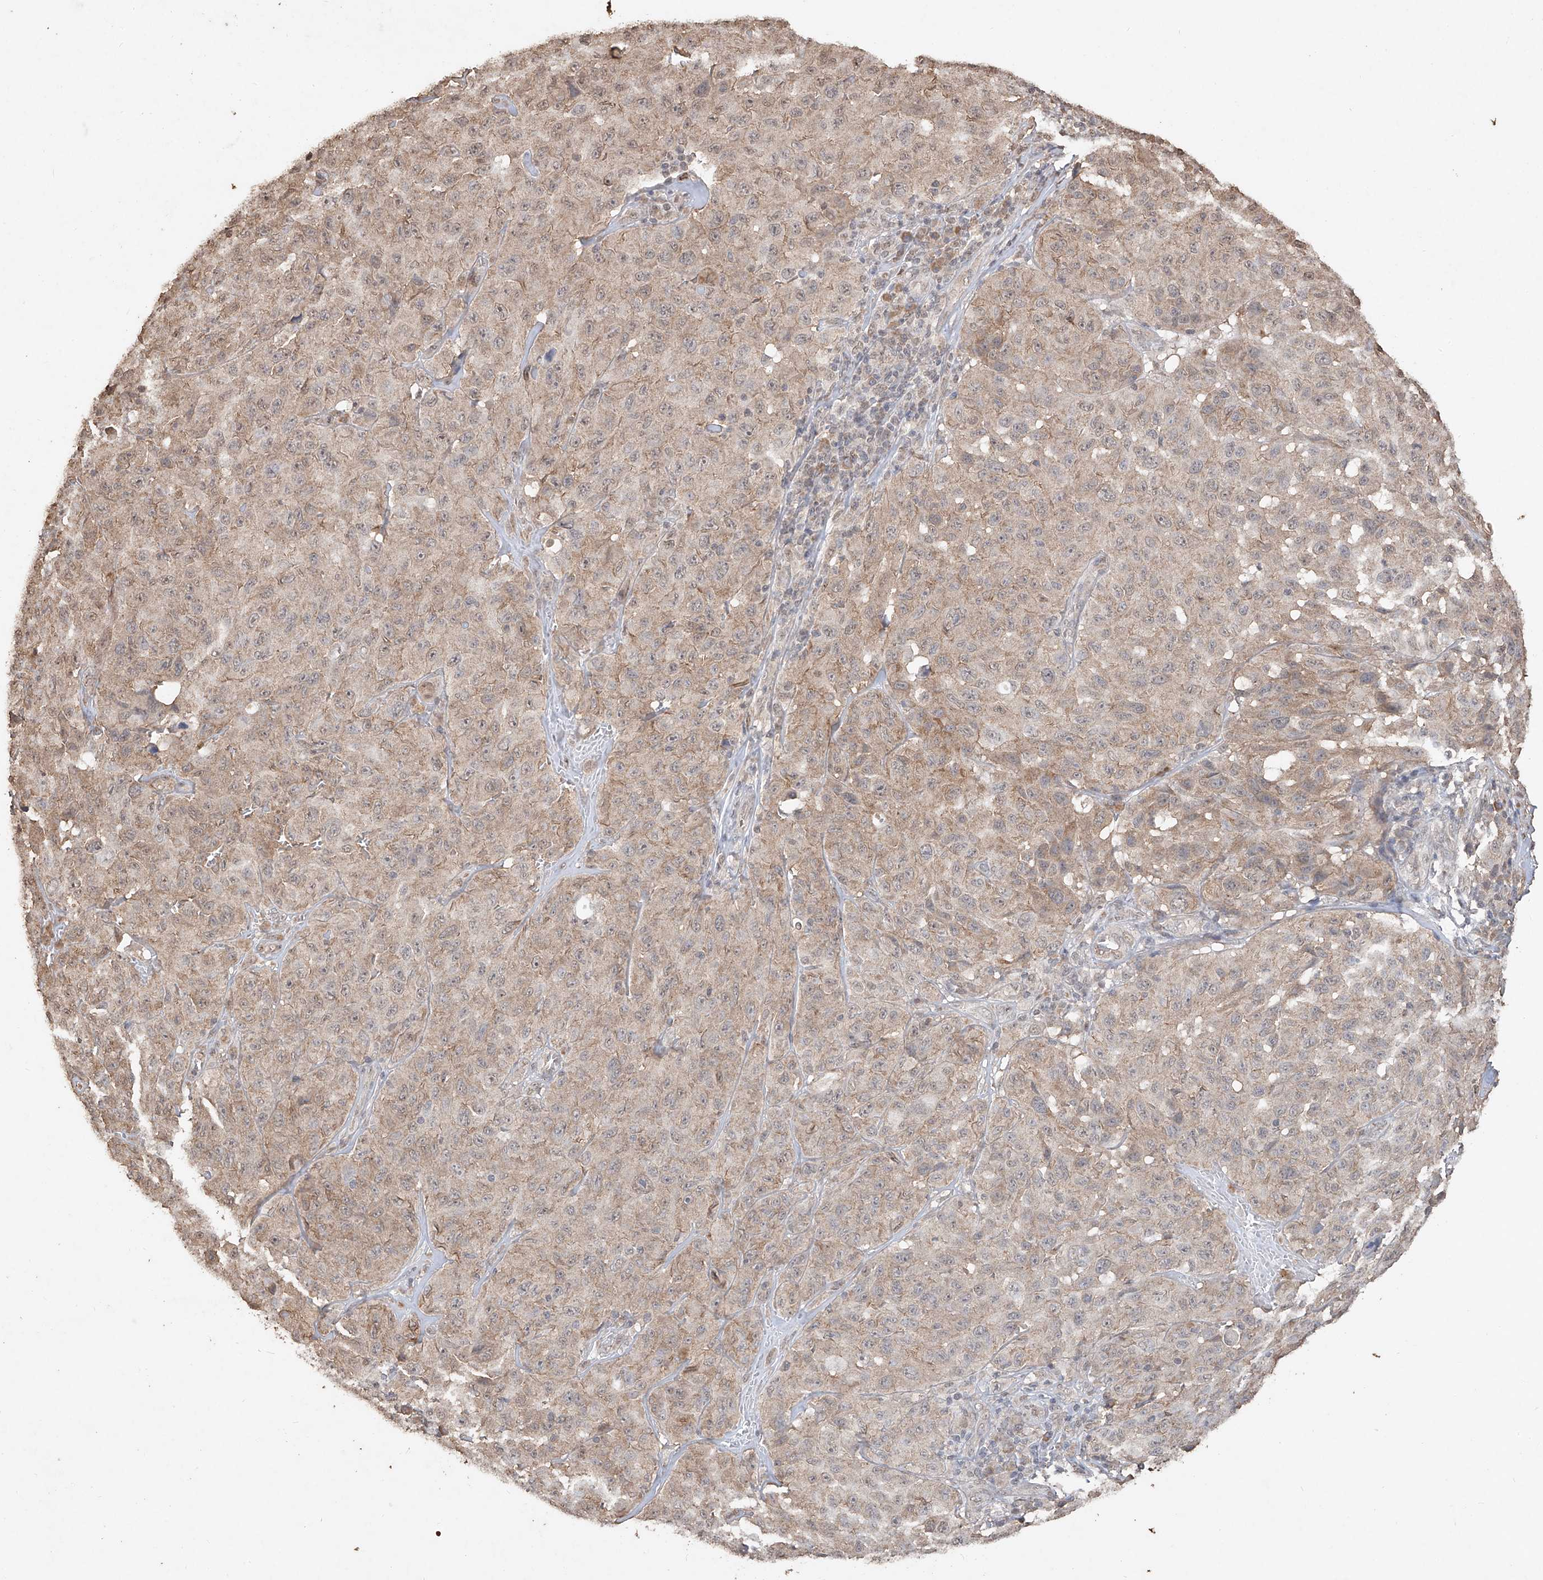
{"staining": {"intensity": "moderate", "quantity": "<25%", "location": "cytoplasmic/membranous"}, "tissue": "melanoma", "cell_type": "Tumor cells", "image_type": "cancer", "snomed": [{"axis": "morphology", "description": "Malignant melanoma, NOS"}, {"axis": "topography", "description": "Skin"}], "caption": "Immunohistochemistry (IHC) image of malignant melanoma stained for a protein (brown), which demonstrates low levels of moderate cytoplasmic/membranous expression in approximately <25% of tumor cells.", "gene": "ELOVL1", "patient": {"sex": "male", "age": 66}}